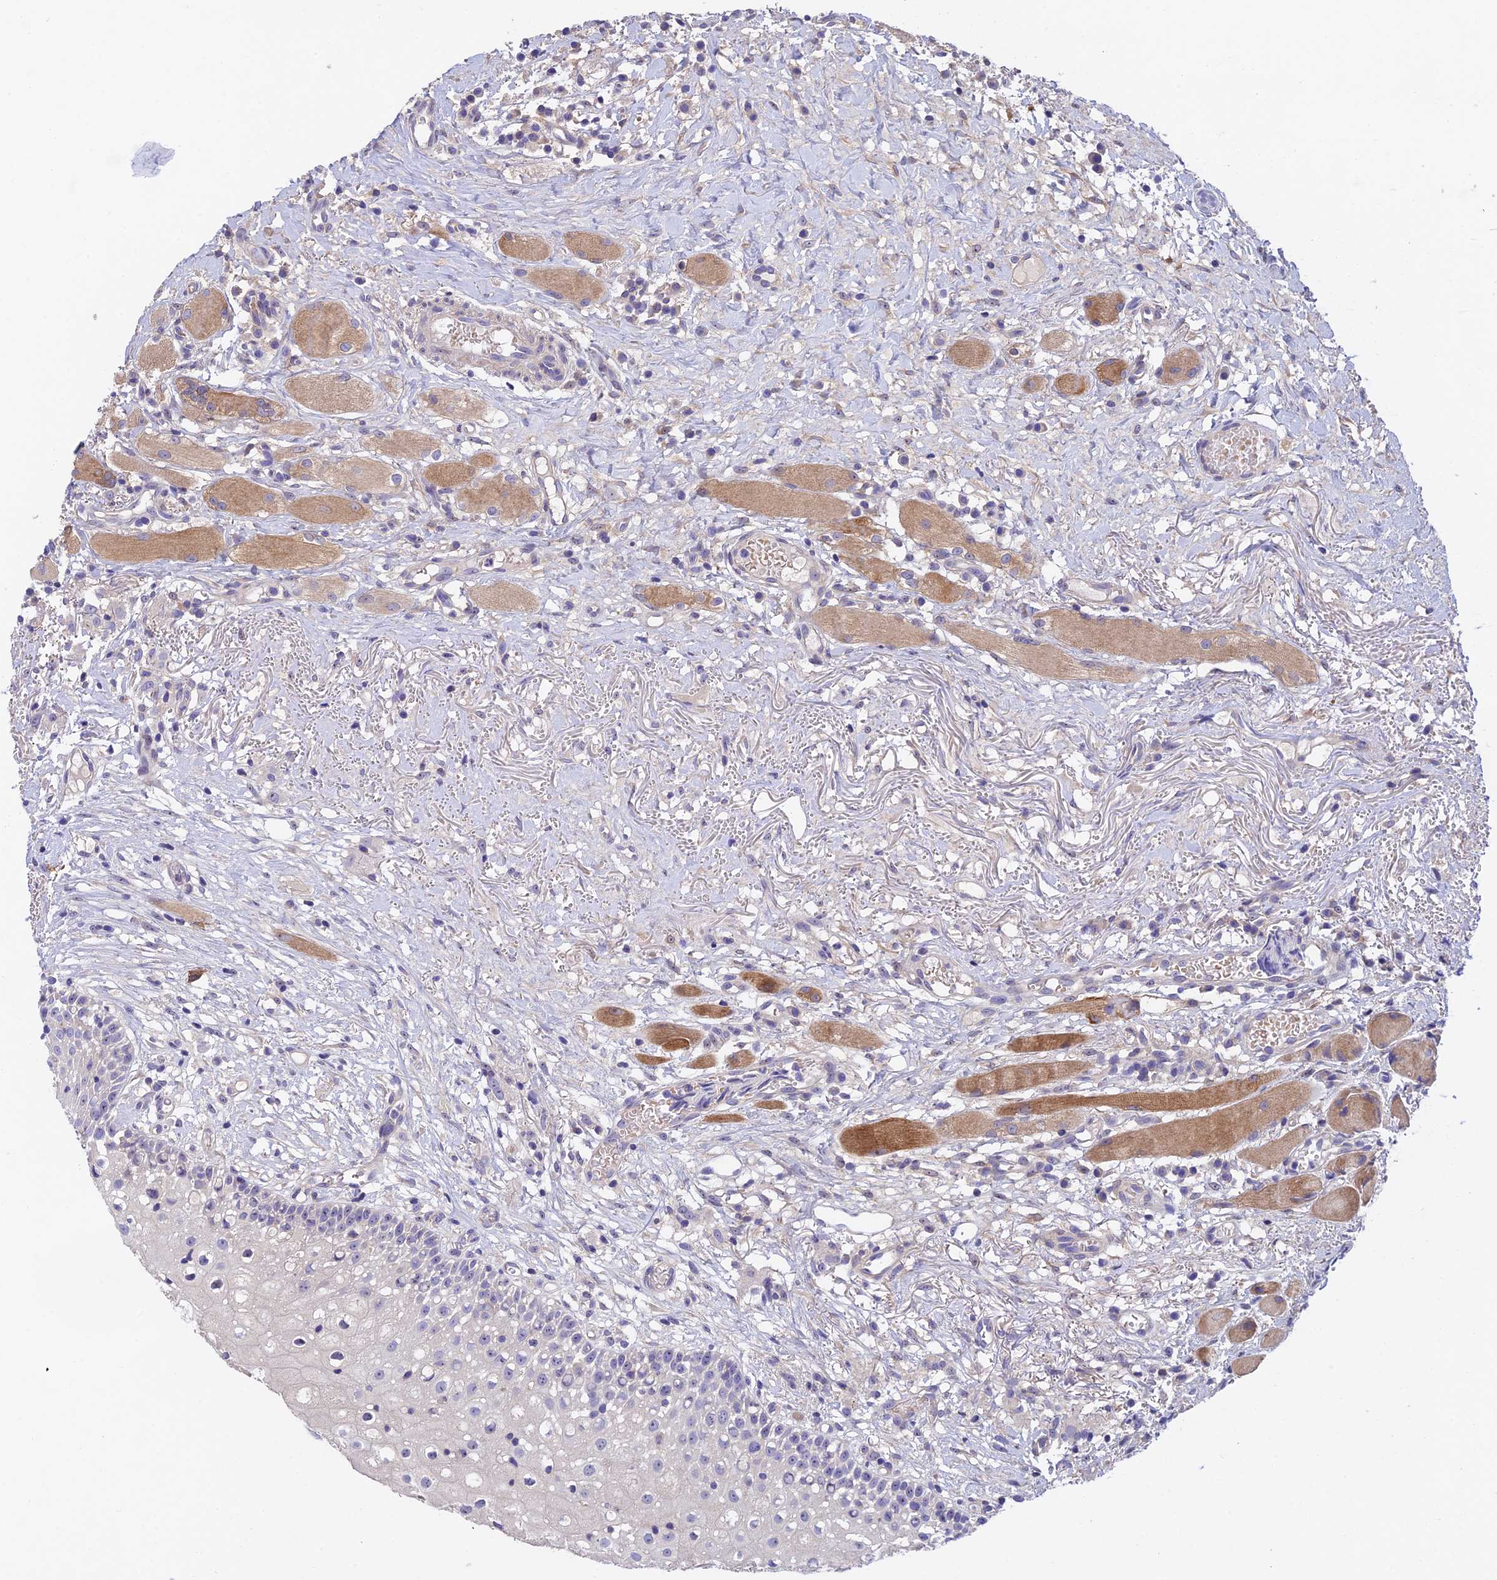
{"staining": {"intensity": "negative", "quantity": "none", "location": "none"}, "tissue": "oral mucosa", "cell_type": "Squamous epithelial cells", "image_type": "normal", "snomed": [{"axis": "morphology", "description": "Normal tissue, NOS"}, {"axis": "topography", "description": "Oral tissue"}], "caption": "A histopathology image of oral mucosa stained for a protein reveals no brown staining in squamous epithelial cells. The staining was performed using DAB to visualize the protein expression in brown, while the nuclei were stained in blue with hematoxylin (Magnification: 20x).", "gene": "DUSP29", "patient": {"sex": "female", "age": 69}}